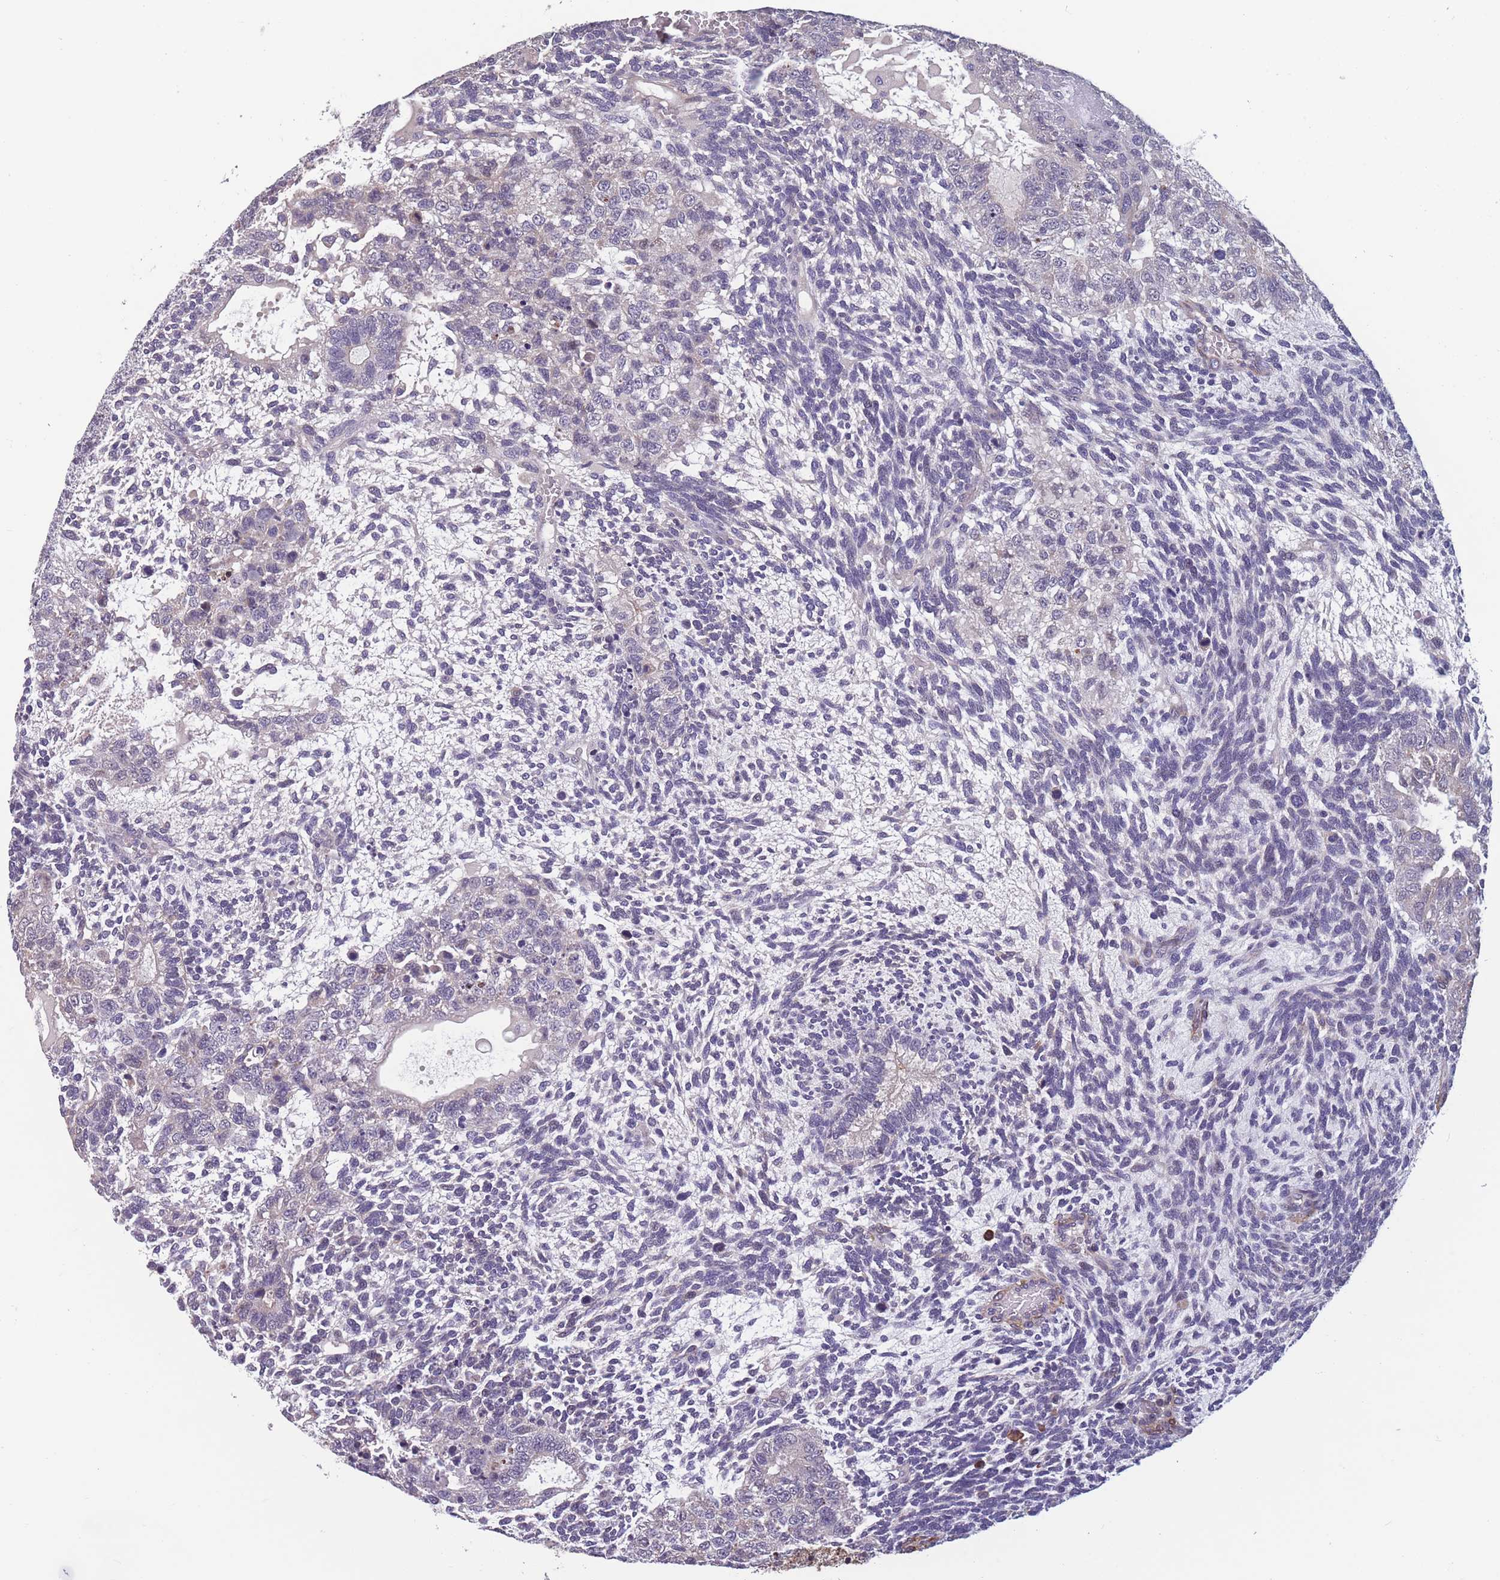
{"staining": {"intensity": "negative", "quantity": "none", "location": "none"}, "tissue": "testis cancer", "cell_type": "Tumor cells", "image_type": "cancer", "snomed": [{"axis": "morphology", "description": "Carcinoma, Embryonal, NOS"}, {"axis": "topography", "description": "Testis"}], "caption": "Tumor cells show no significant protein staining in testis cancer. The staining is performed using DAB brown chromogen with nuclei counter-stained in using hematoxylin.", "gene": "TOMM40L", "patient": {"sex": "male", "age": 23}}